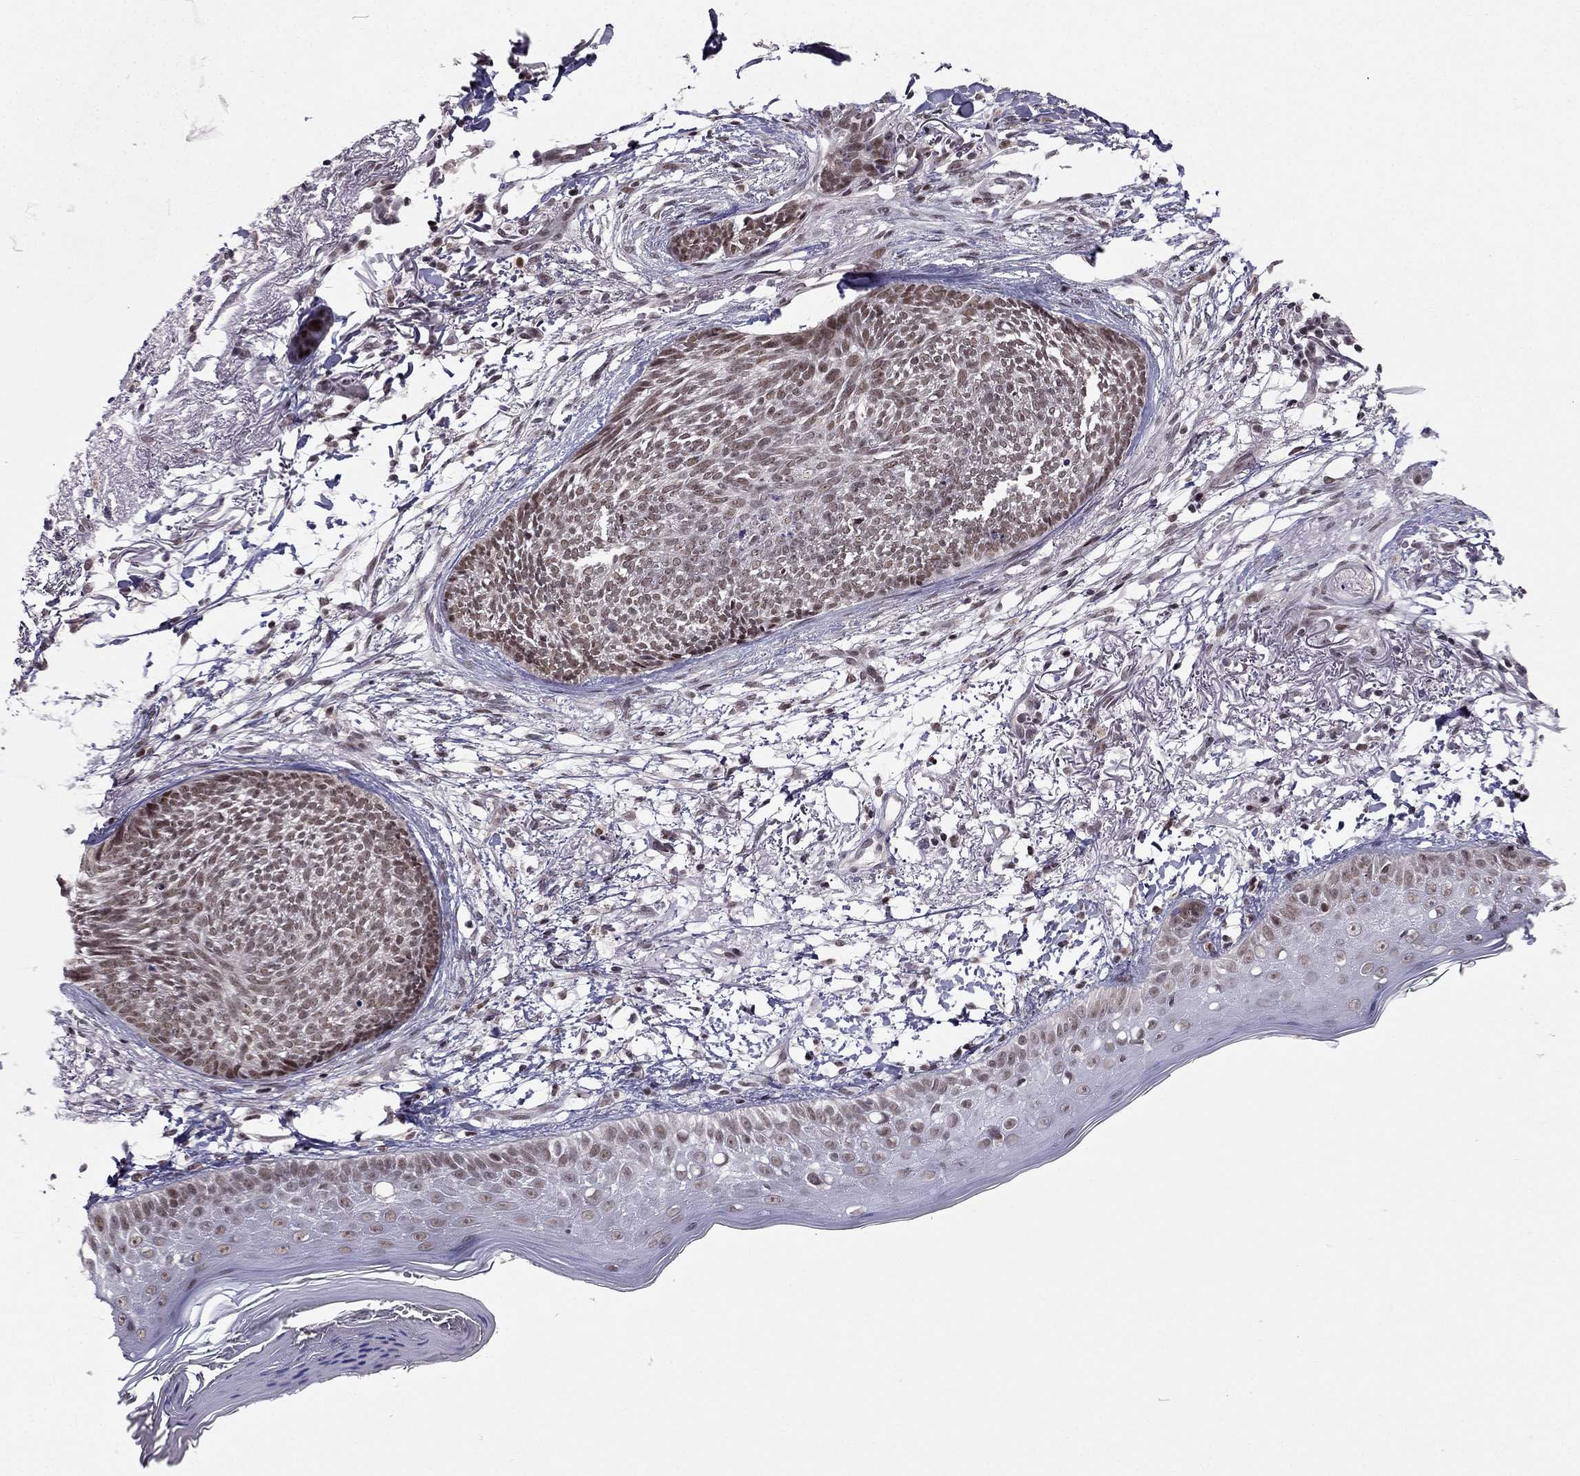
{"staining": {"intensity": "weak", "quantity": ">75%", "location": "nuclear"}, "tissue": "skin cancer", "cell_type": "Tumor cells", "image_type": "cancer", "snomed": [{"axis": "morphology", "description": "Normal tissue, NOS"}, {"axis": "morphology", "description": "Basal cell carcinoma"}, {"axis": "topography", "description": "Skin"}], "caption": "A brown stain shows weak nuclear staining of a protein in human skin basal cell carcinoma tumor cells.", "gene": "RPRD2", "patient": {"sex": "male", "age": 84}}